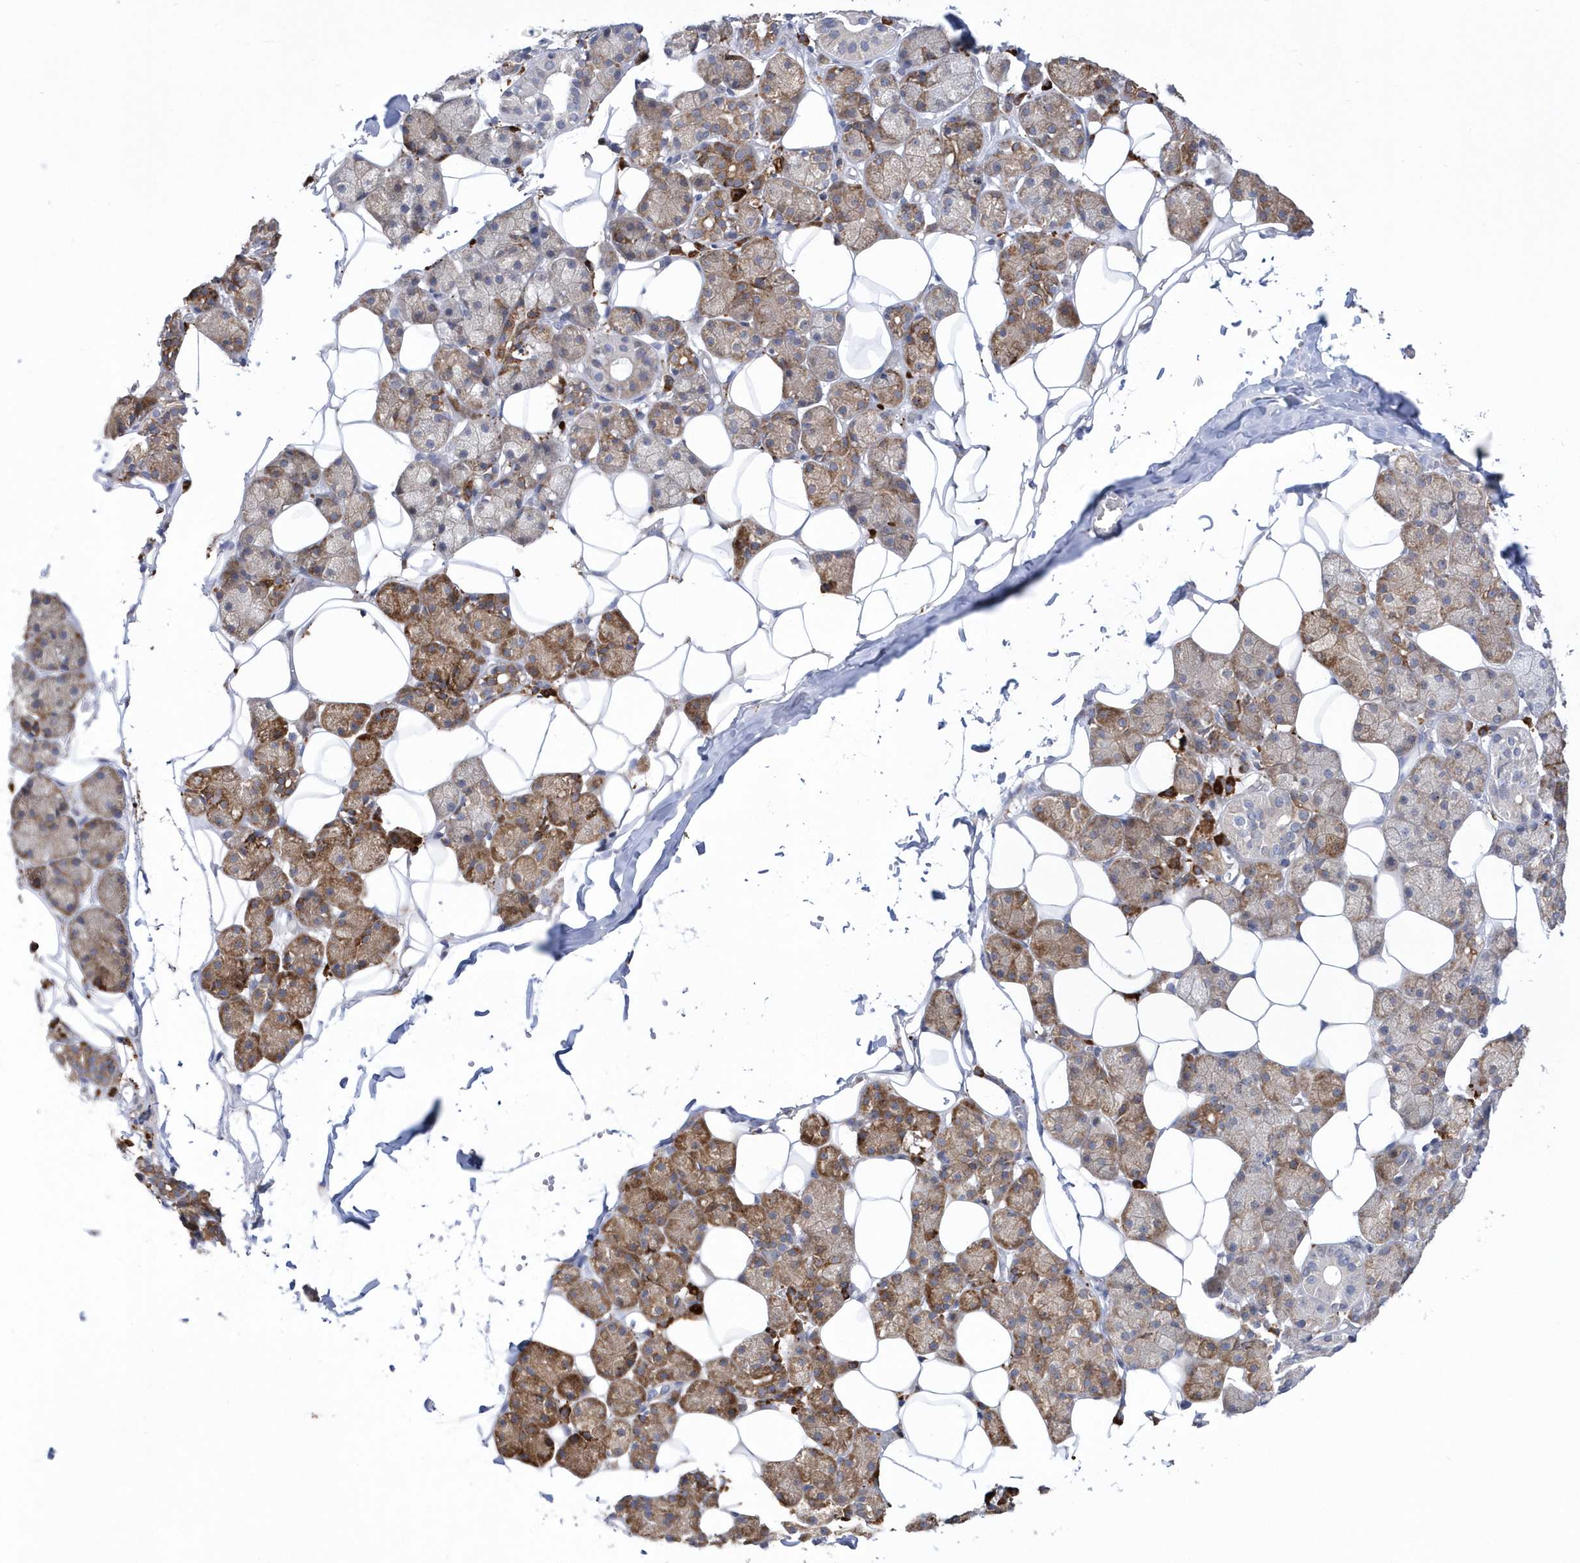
{"staining": {"intensity": "moderate", "quantity": ">75%", "location": "cytoplasmic/membranous"}, "tissue": "salivary gland", "cell_type": "Glandular cells", "image_type": "normal", "snomed": [{"axis": "morphology", "description": "Normal tissue, NOS"}, {"axis": "topography", "description": "Salivary gland"}], "caption": "High-power microscopy captured an IHC image of benign salivary gland, revealing moderate cytoplasmic/membranous expression in approximately >75% of glandular cells.", "gene": "MED31", "patient": {"sex": "female", "age": 33}}